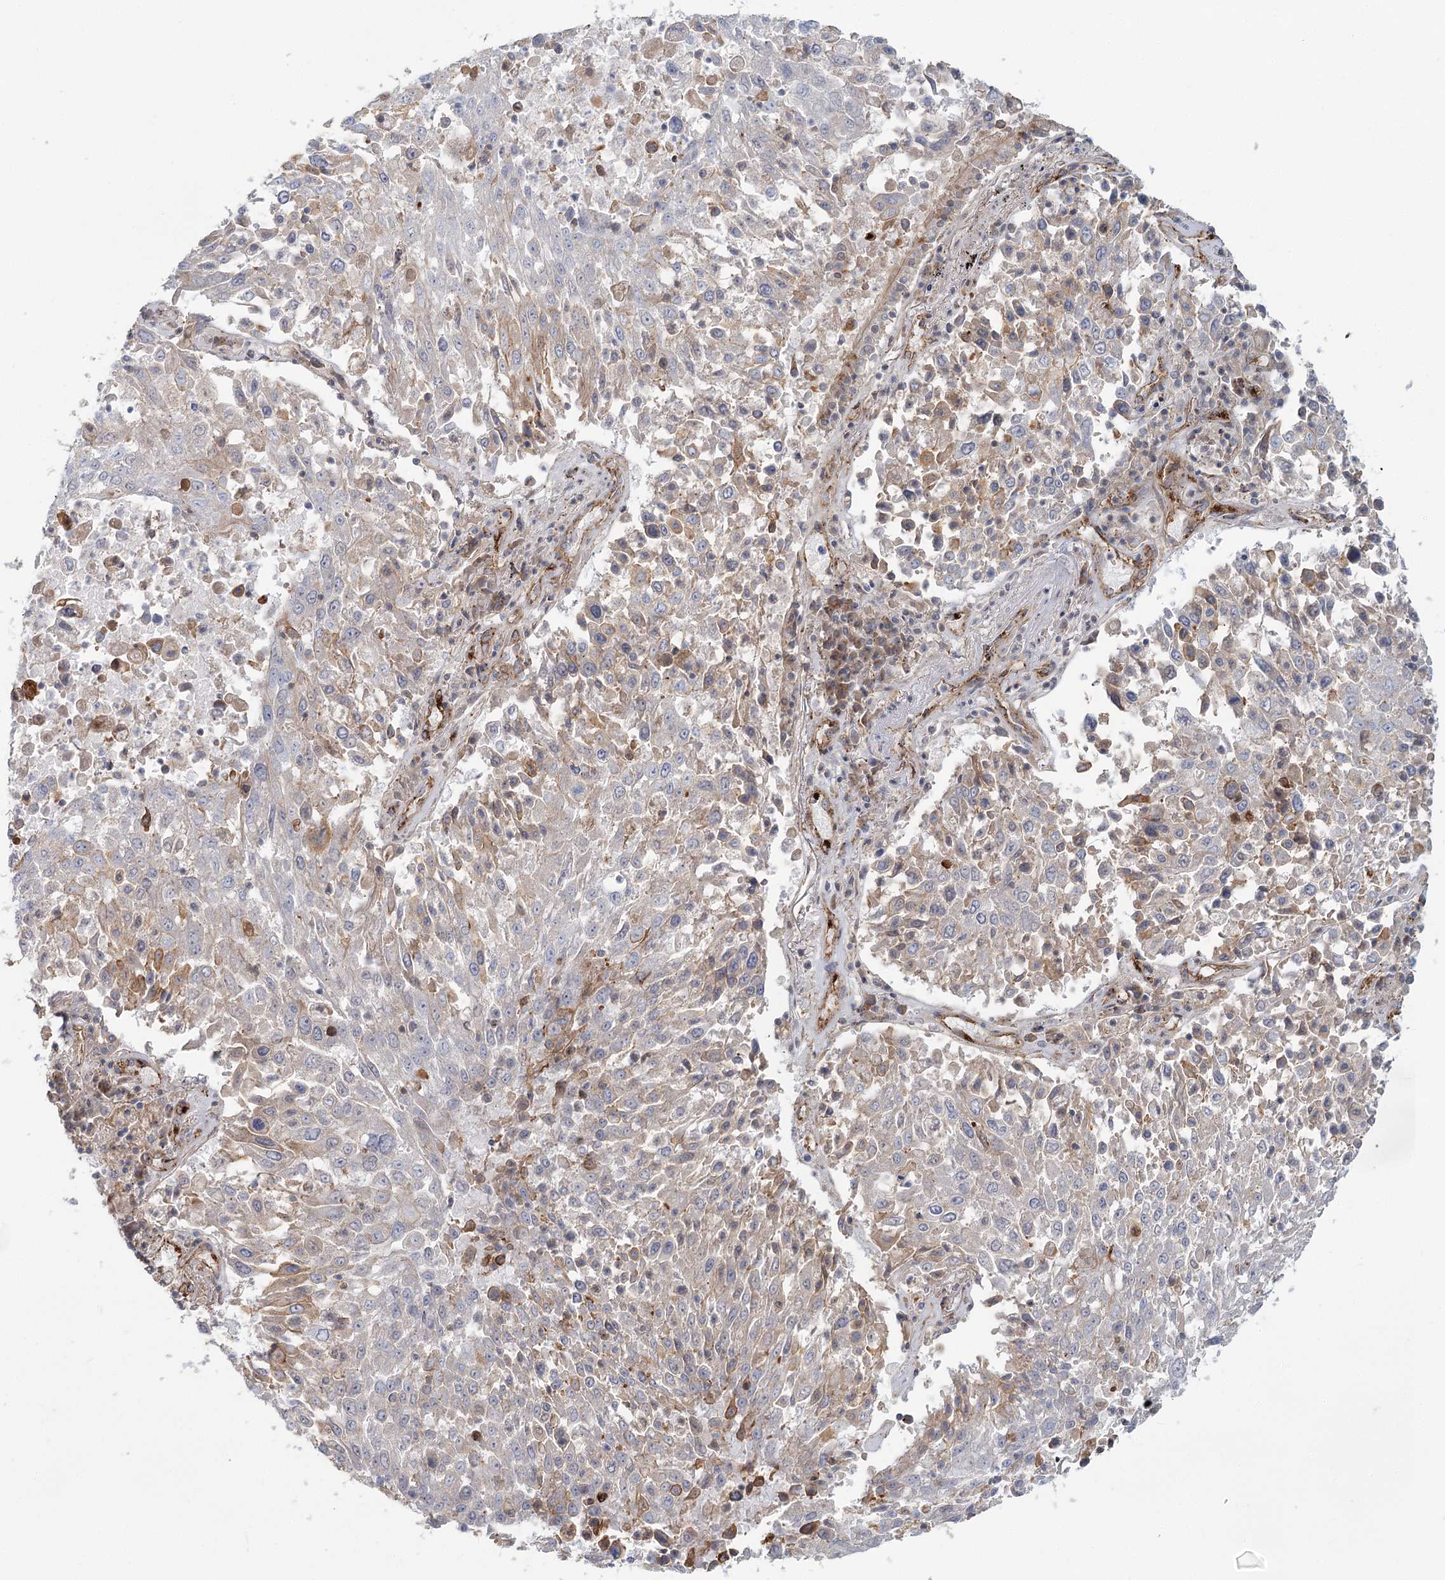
{"staining": {"intensity": "weak", "quantity": "<25%", "location": "cytoplasmic/membranous"}, "tissue": "lung cancer", "cell_type": "Tumor cells", "image_type": "cancer", "snomed": [{"axis": "morphology", "description": "Squamous cell carcinoma, NOS"}, {"axis": "topography", "description": "Lung"}], "caption": "The immunohistochemistry (IHC) image has no significant staining in tumor cells of squamous cell carcinoma (lung) tissue. (IHC, brightfield microscopy, high magnification).", "gene": "KBTBD4", "patient": {"sex": "male", "age": 65}}